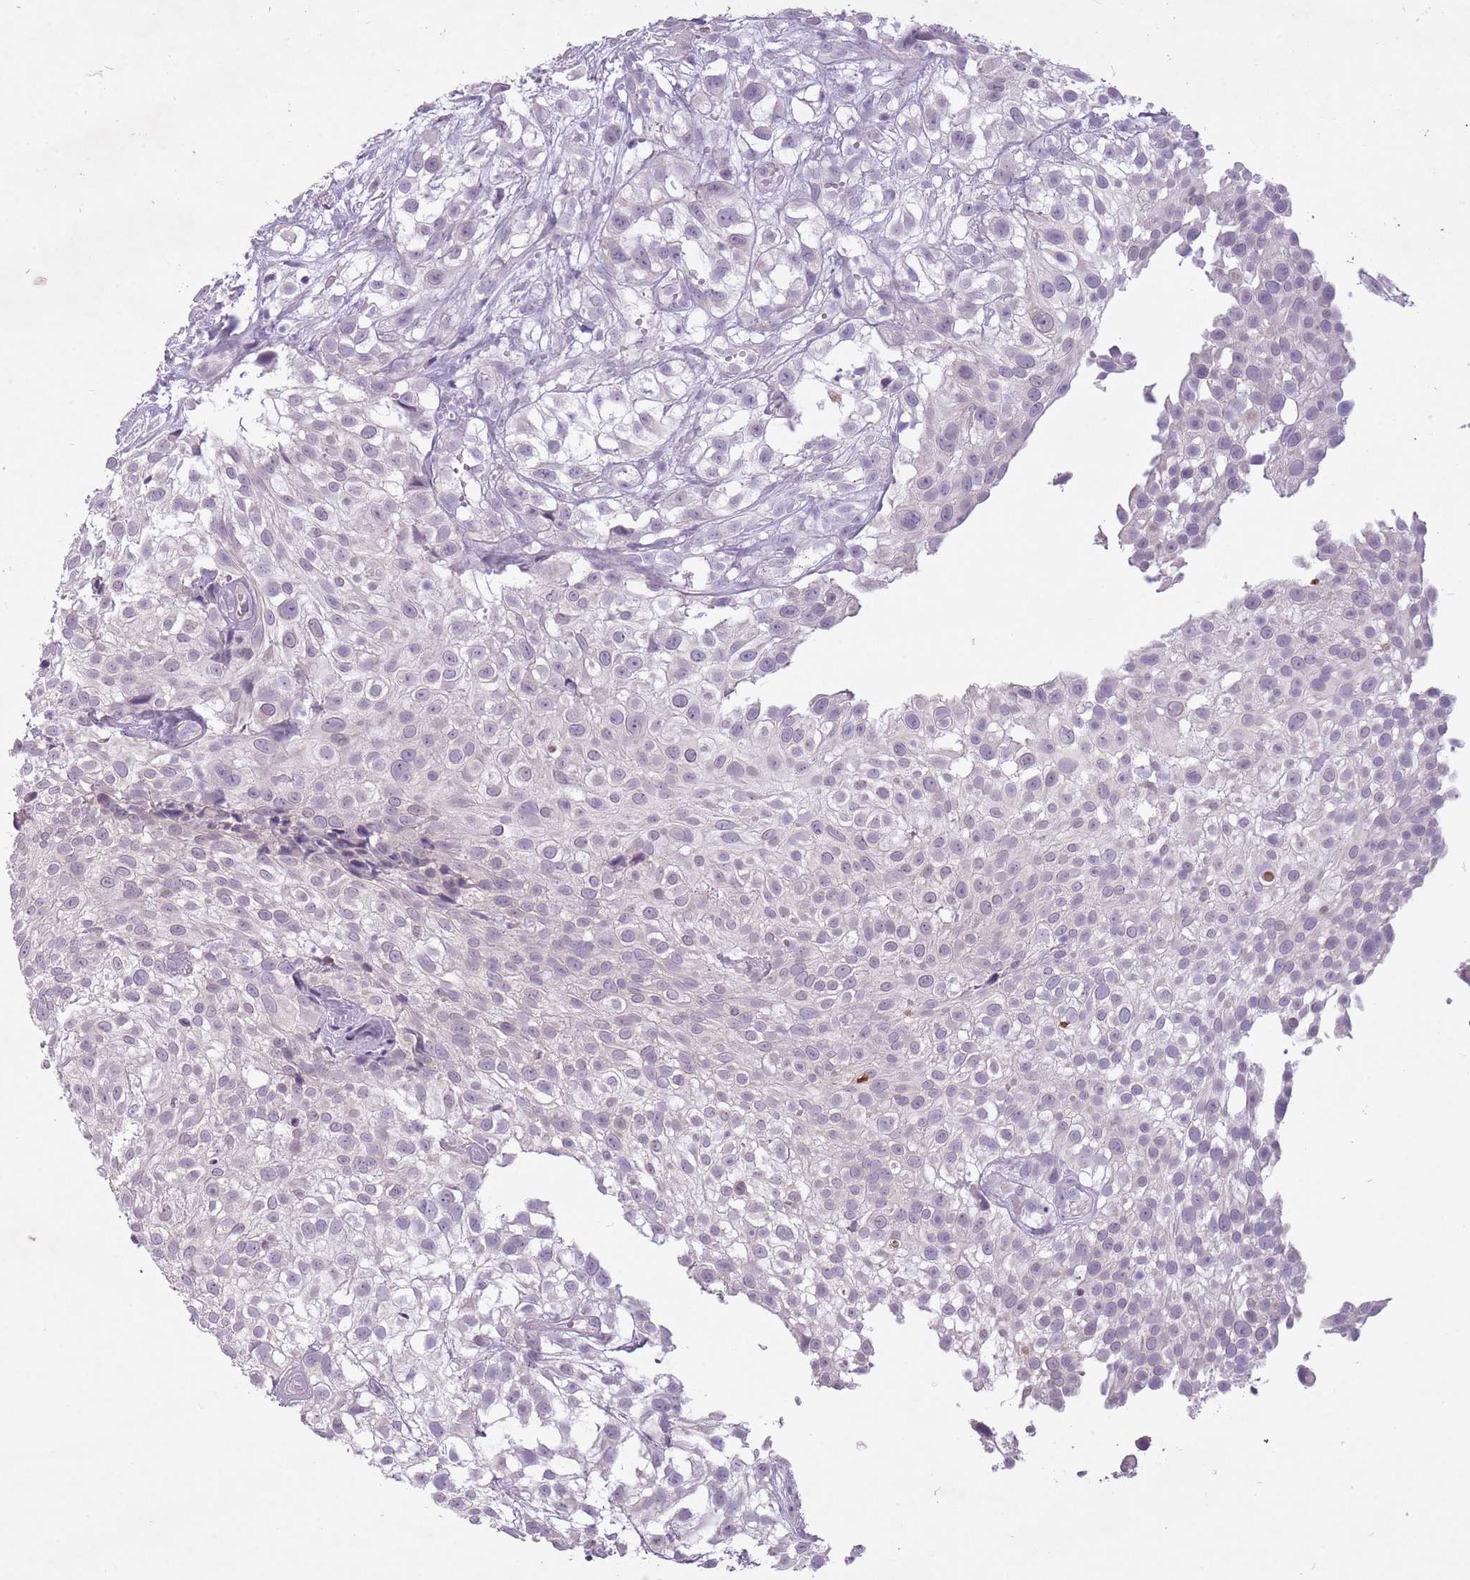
{"staining": {"intensity": "negative", "quantity": "none", "location": "none"}, "tissue": "urothelial cancer", "cell_type": "Tumor cells", "image_type": "cancer", "snomed": [{"axis": "morphology", "description": "Urothelial carcinoma, High grade"}, {"axis": "topography", "description": "Urinary bladder"}], "caption": "A micrograph of human high-grade urothelial carcinoma is negative for staining in tumor cells.", "gene": "FAM43B", "patient": {"sex": "male", "age": 56}}